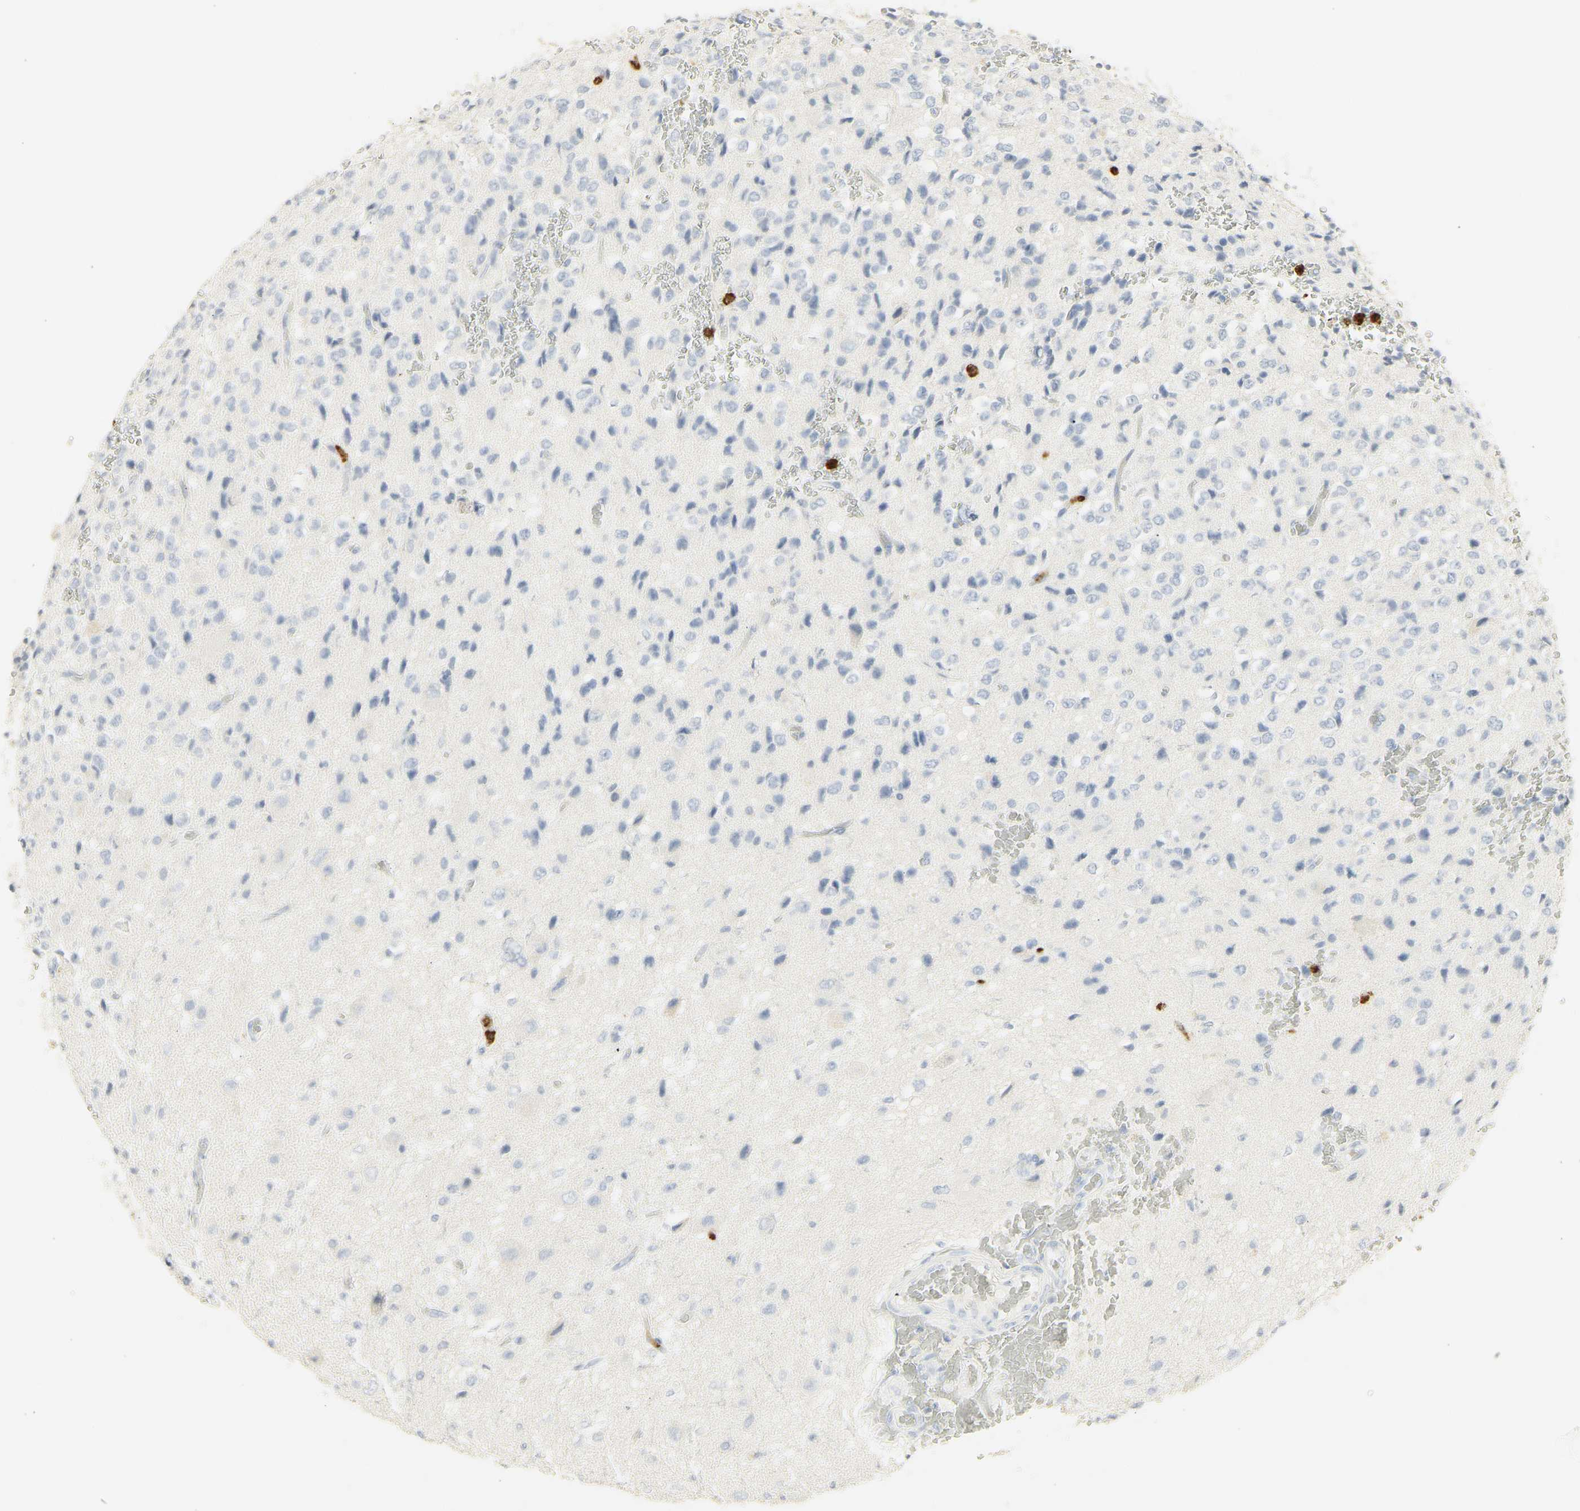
{"staining": {"intensity": "negative", "quantity": "none", "location": "none"}, "tissue": "glioma", "cell_type": "Tumor cells", "image_type": "cancer", "snomed": [{"axis": "morphology", "description": "Glioma, malignant, High grade"}, {"axis": "topography", "description": "pancreas cauda"}], "caption": "IHC of malignant glioma (high-grade) shows no positivity in tumor cells.", "gene": "MPO", "patient": {"sex": "male", "age": 60}}